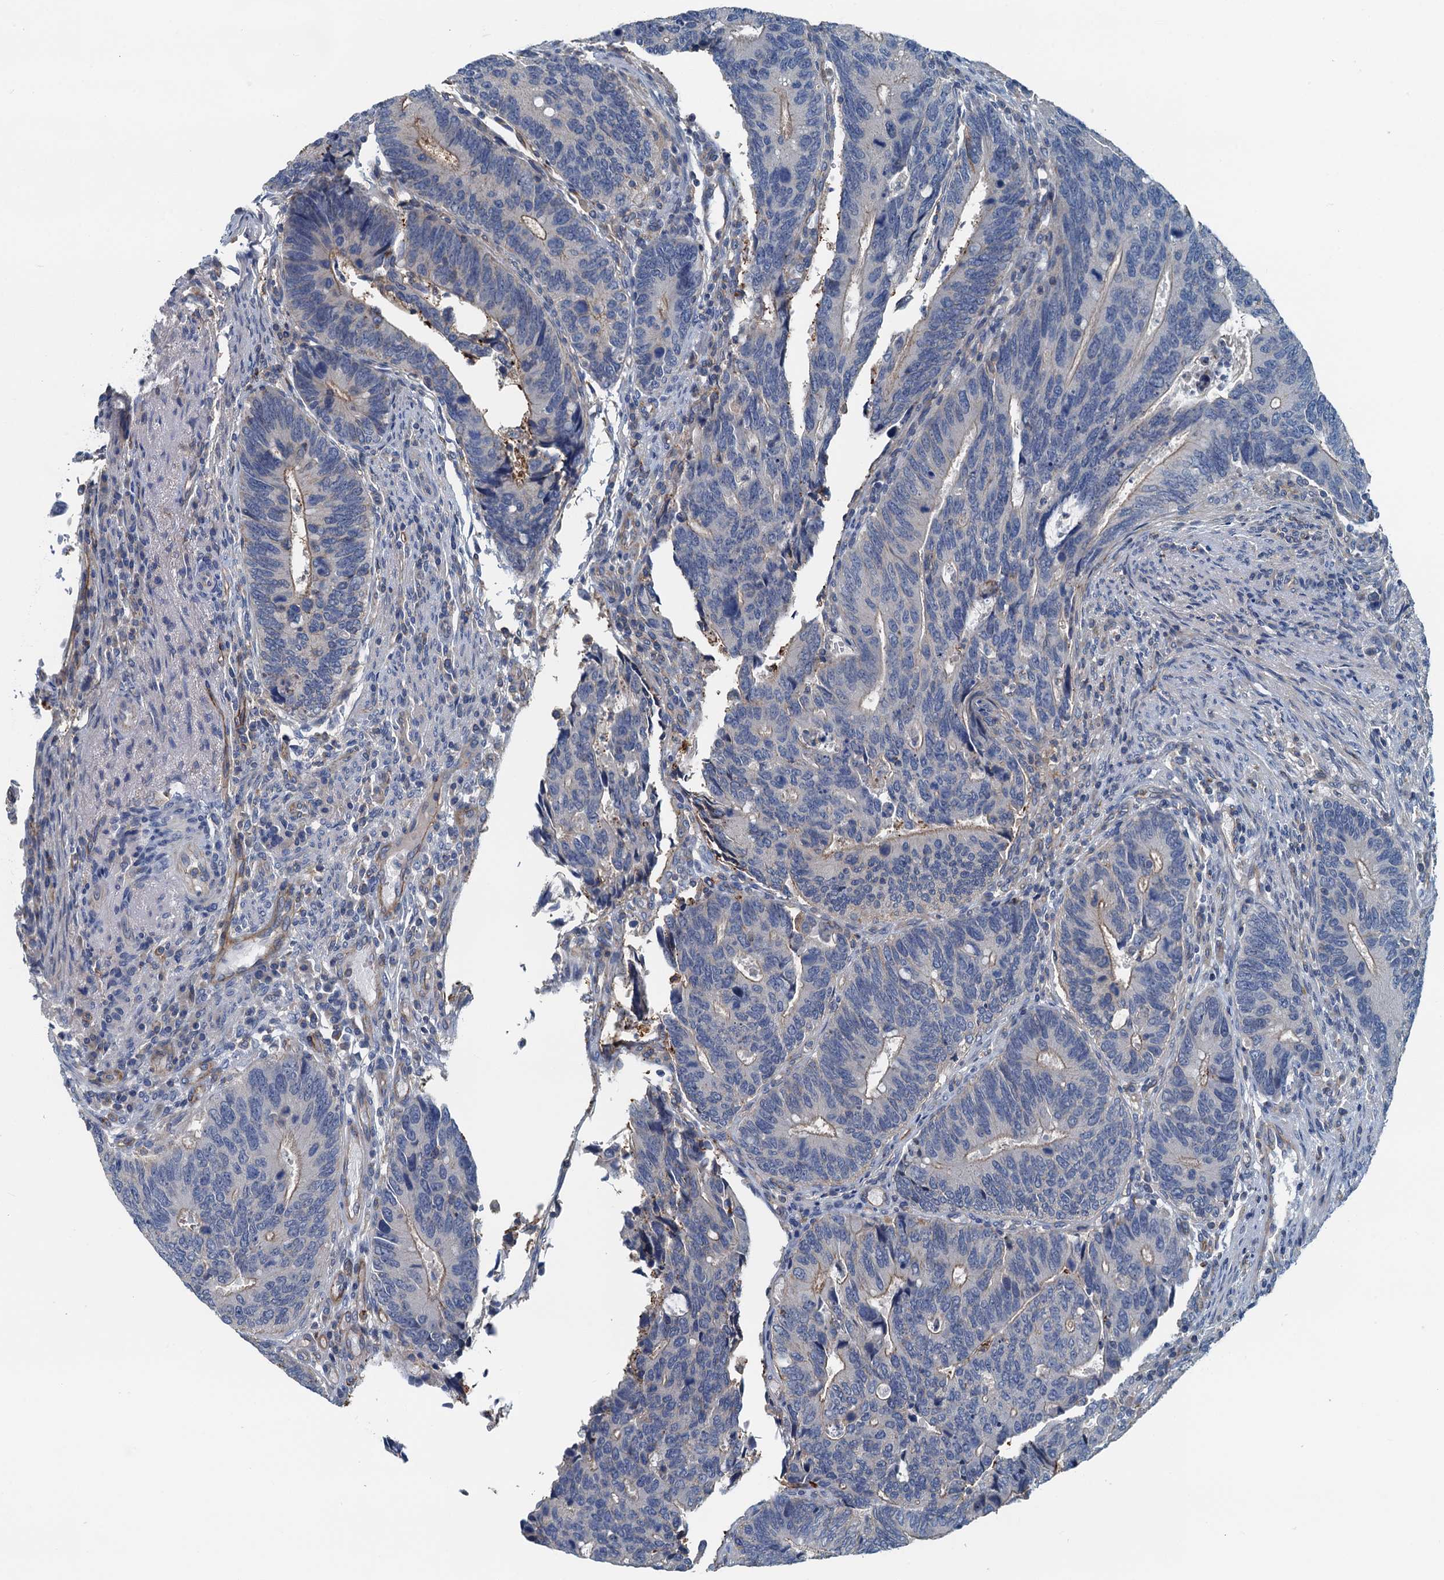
{"staining": {"intensity": "weak", "quantity": "<25%", "location": "cytoplasmic/membranous"}, "tissue": "colorectal cancer", "cell_type": "Tumor cells", "image_type": "cancer", "snomed": [{"axis": "morphology", "description": "Adenocarcinoma, NOS"}, {"axis": "topography", "description": "Colon"}], "caption": "High magnification brightfield microscopy of colorectal cancer (adenocarcinoma) stained with DAB (brown) and counterstained with hematoxylin (blue): tumor cells show no significant staining.", "gene": "THAP10", "patient": {"sex": "male", "age": 87}}